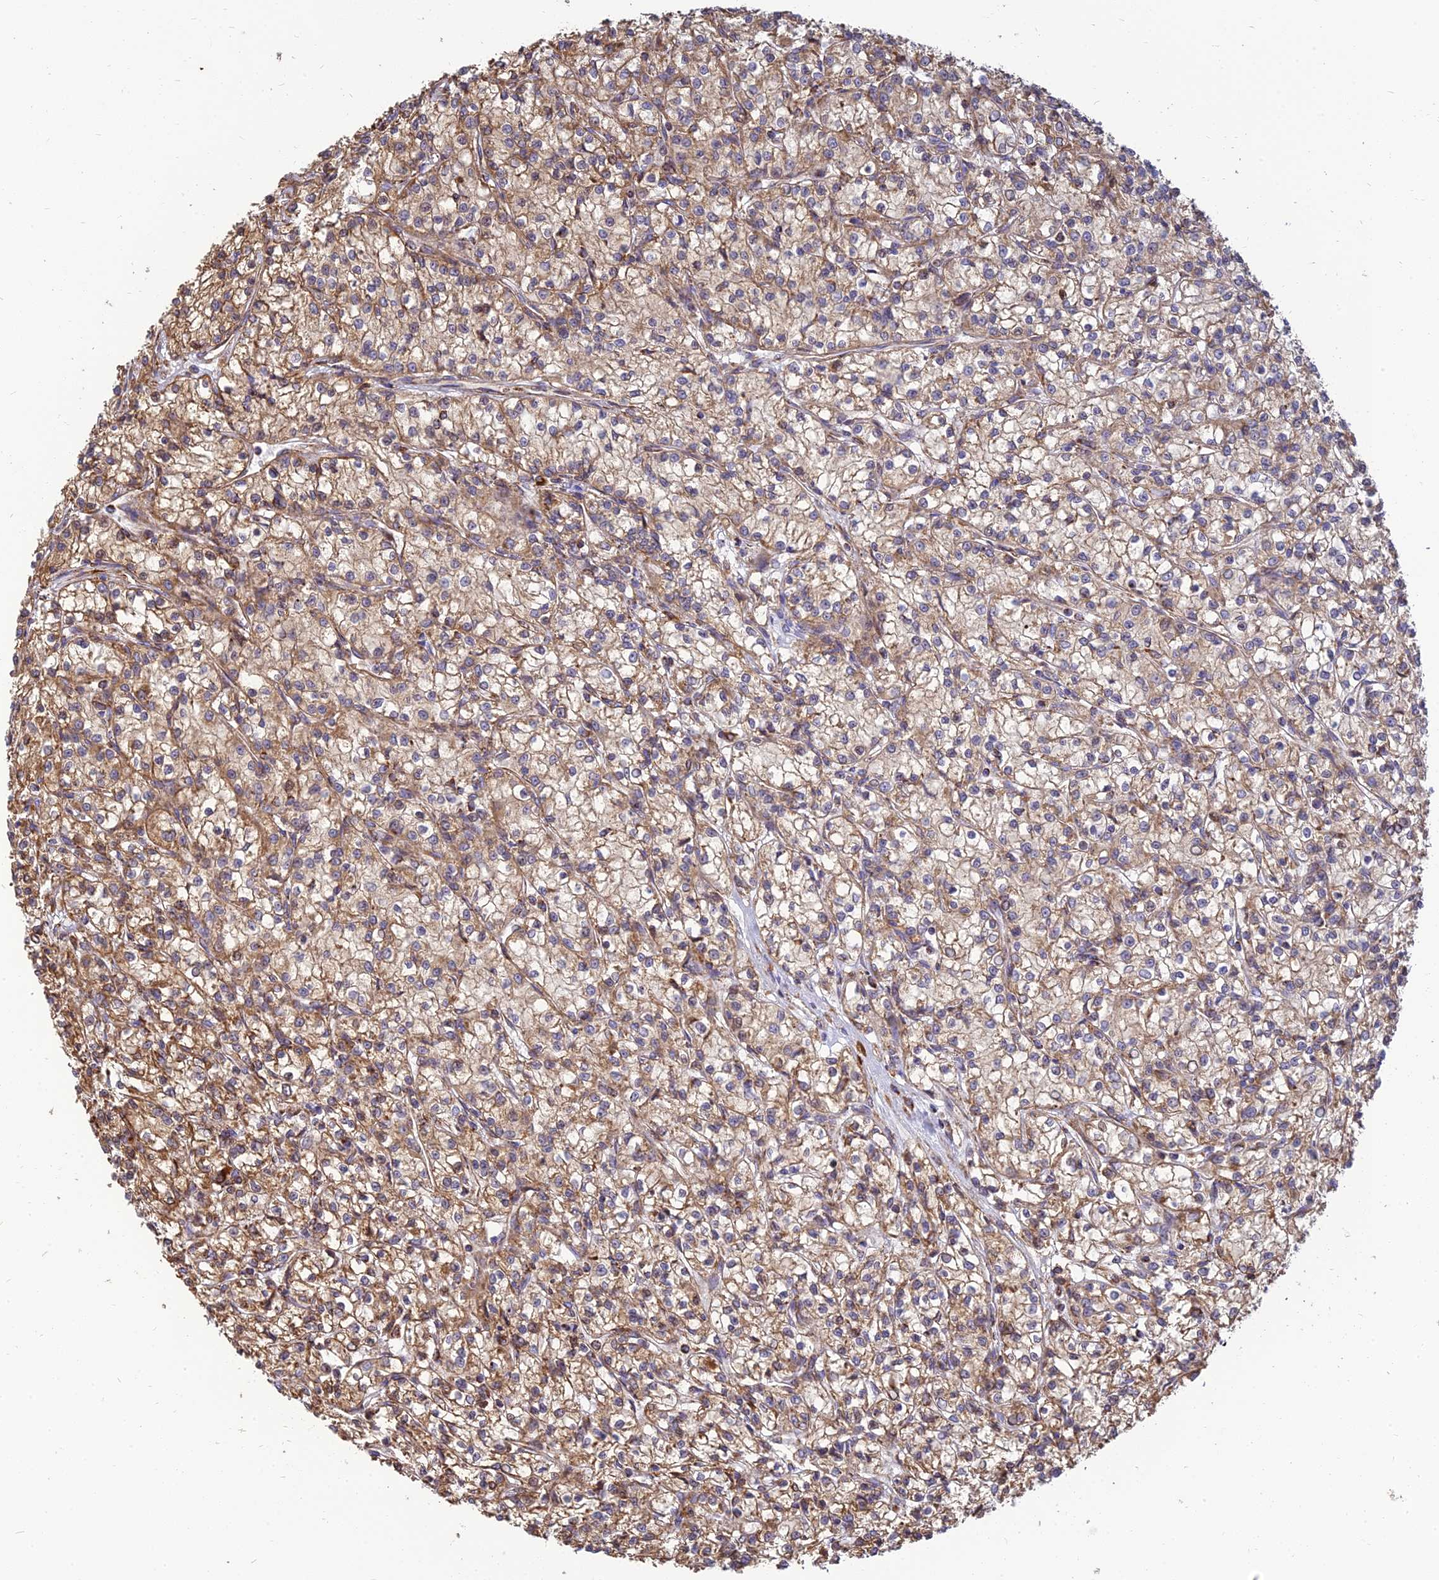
{"staining": {"intensity": "moderate", "quantity": ">75%", "location": "cytoplasmic/membranous"}, "tissue": "renal cancer", "cell_type": "Tumor cells", "image_type": "cancer", "snomed": [{"axis": "morphology", "description": "Adenocarcinoma, NOS"}, {"axis": "topography", "description": "Kidney"}], "caption": "Protein expression by immunohistochemistry shows moderate cytoplasmic/membranous expression in about >75% of tumor cells in renal cancer.", "gene": "THUMPD2", "patient": {"sex": "female", "age": 59}}